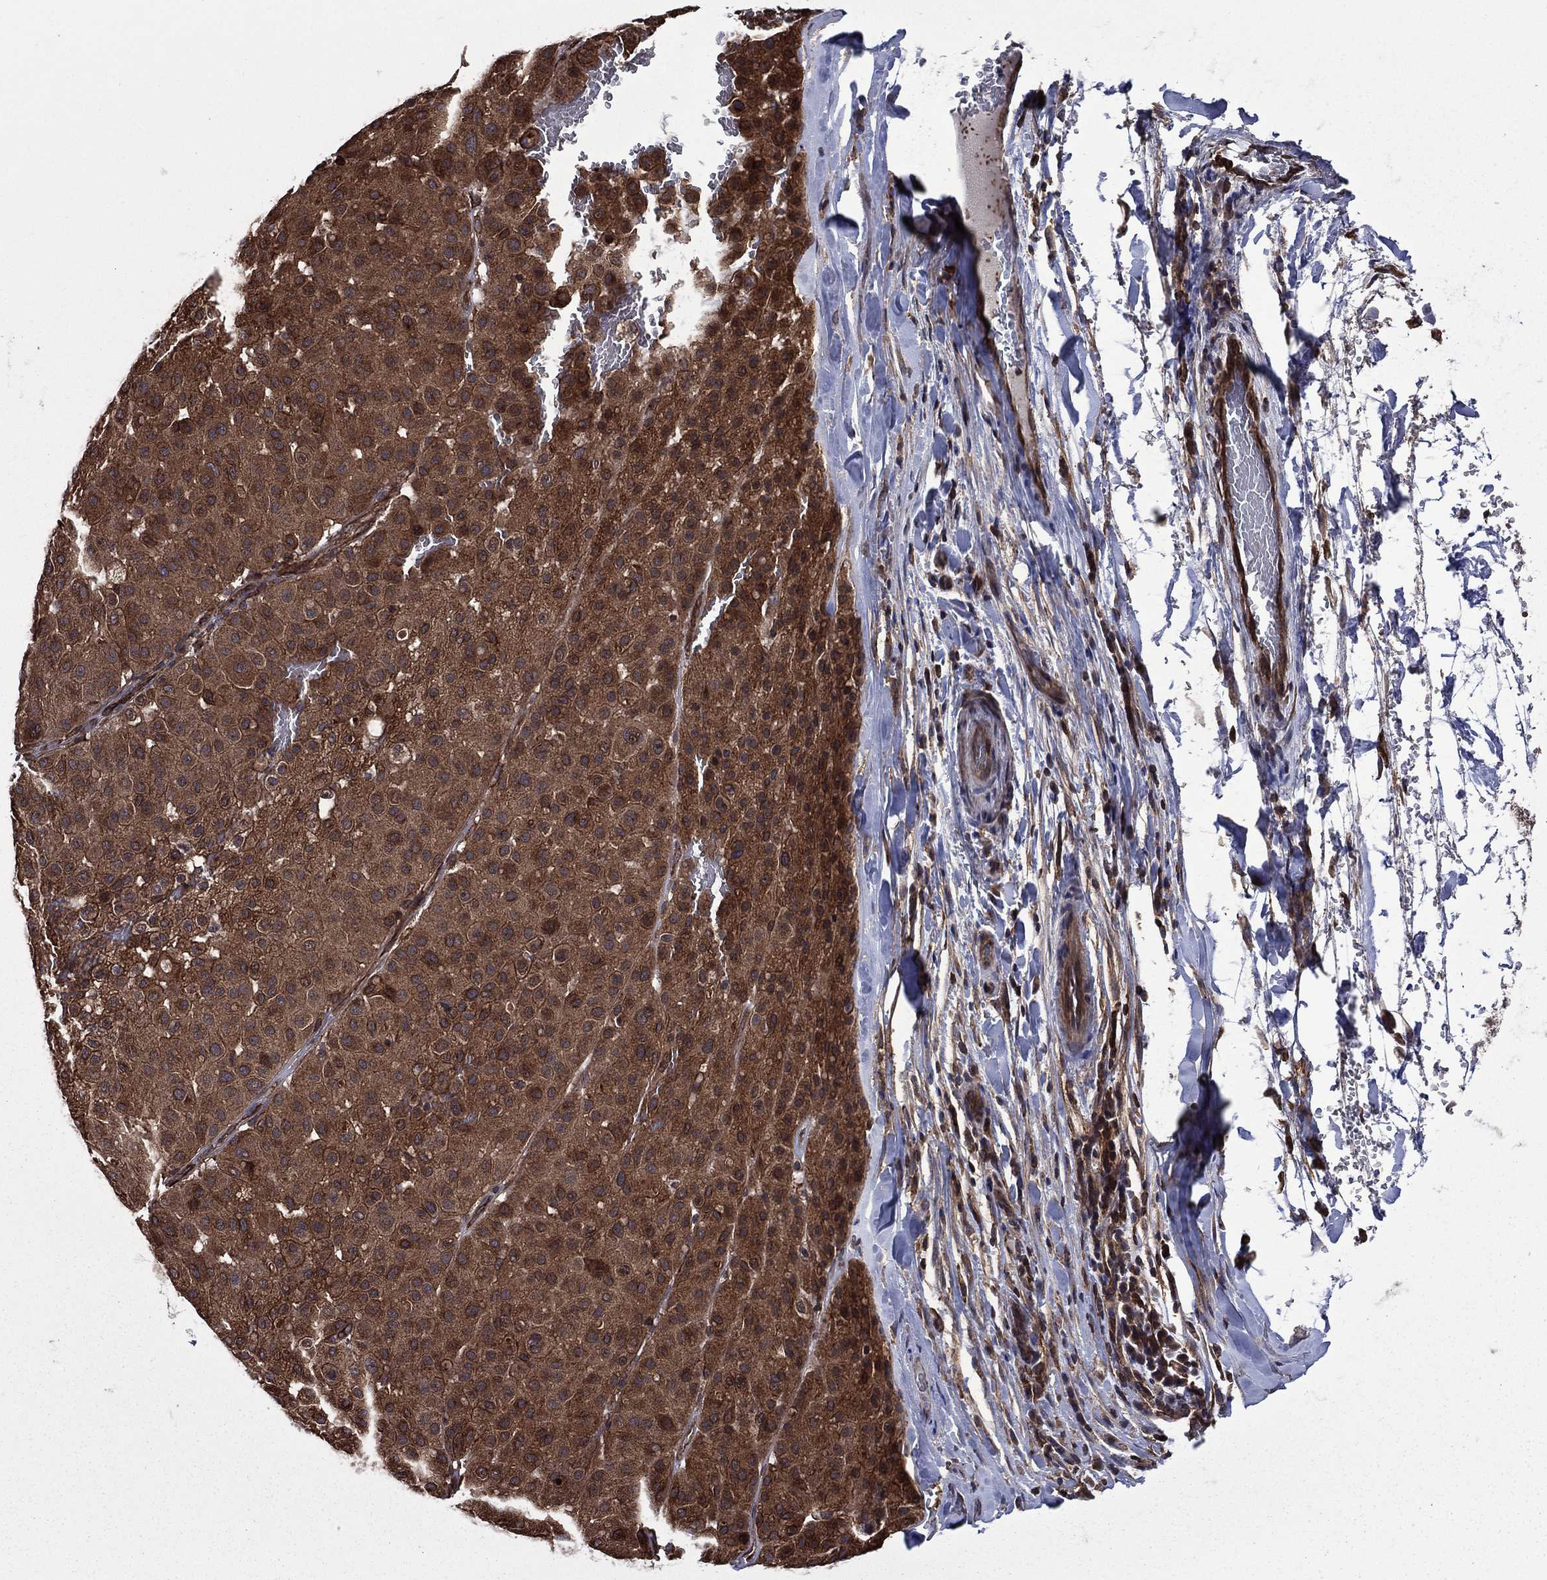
{"staining": {"intensity": "moderate", "quantity": "25%-75%", "location": "cytoplasmic/membranous"}, "tissue": "melanoma", "cell_type": "Tumor cells", "image_type": "cancer", "snomed": [{"axis": "morphology", "description": "Malignant melanoma, Metastatic site"}, {"axis": "topography", "description": "Smooth muscle"}], "caption": "IHC of human malignant melanoma (metastatic site) exhibits medium levels of moderate cytoplasmic/membranous staining in approximately 25%-75% of tumor cells. (IHC, brightfield microscopy, high magnification).", "gene": "PLPP3", "patient": {"sex": "male", "age": 41}}